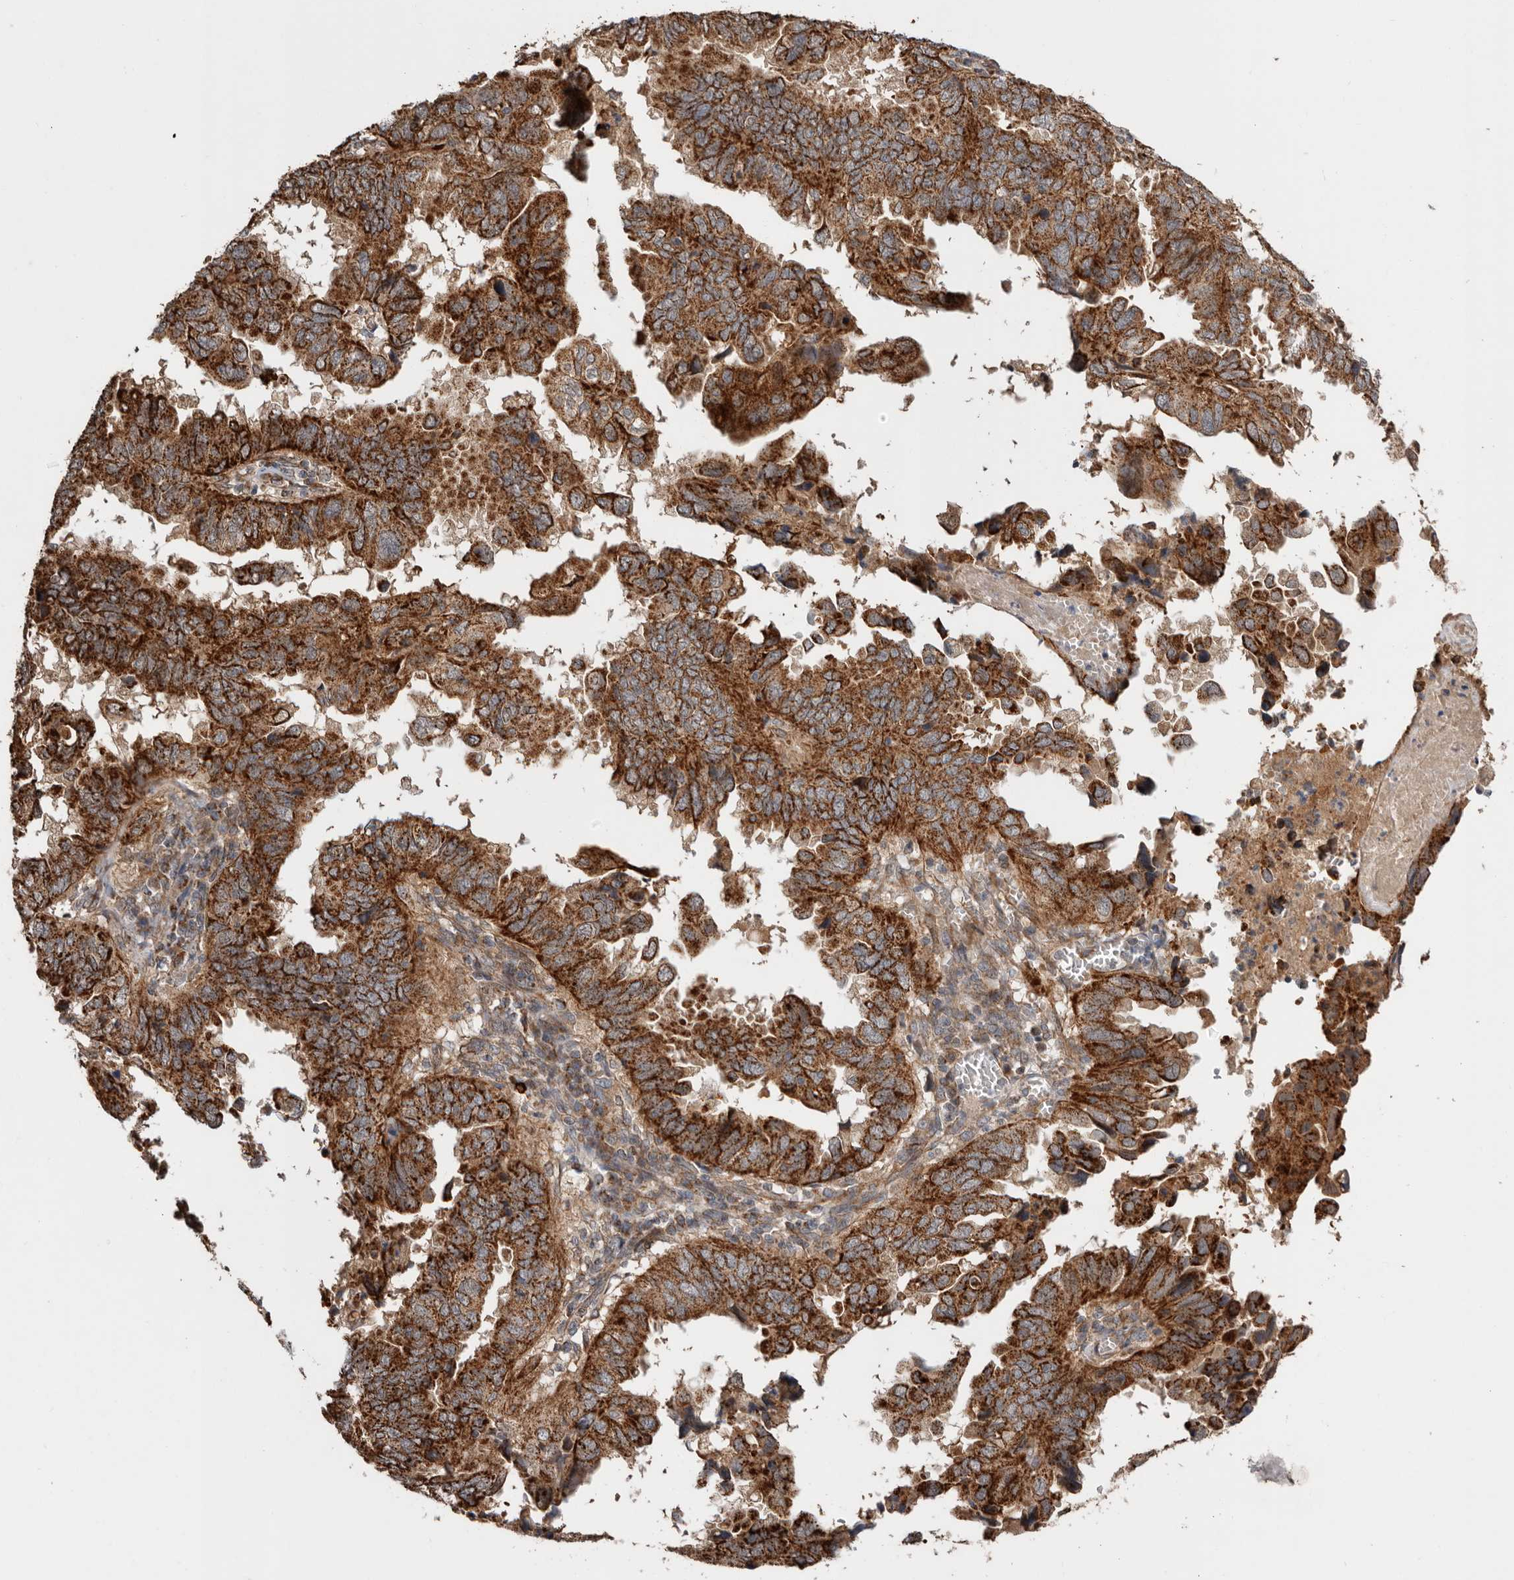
{"staining": {"intensity": "strong", "quantity": ">75%", "location": "cytoplasmic/membranous"}, "tissue": "endometrial cancer", "cell_type": "Tumor cells", "image_type": "cancer", "snomed": [{"axis": "morphology", "description": "Adenocarcinoma, NOS"}, {"axis": "topography", "description": "Uterus"}], "caption": "IHC of human endometrial cancer (adenocarcinoma) shows high levels of strong cytoplasmic/membranous positivity in about >75% of tumor cells.", "gene": "PROKR1", "patient": {"sex": "female", "age": 77}}